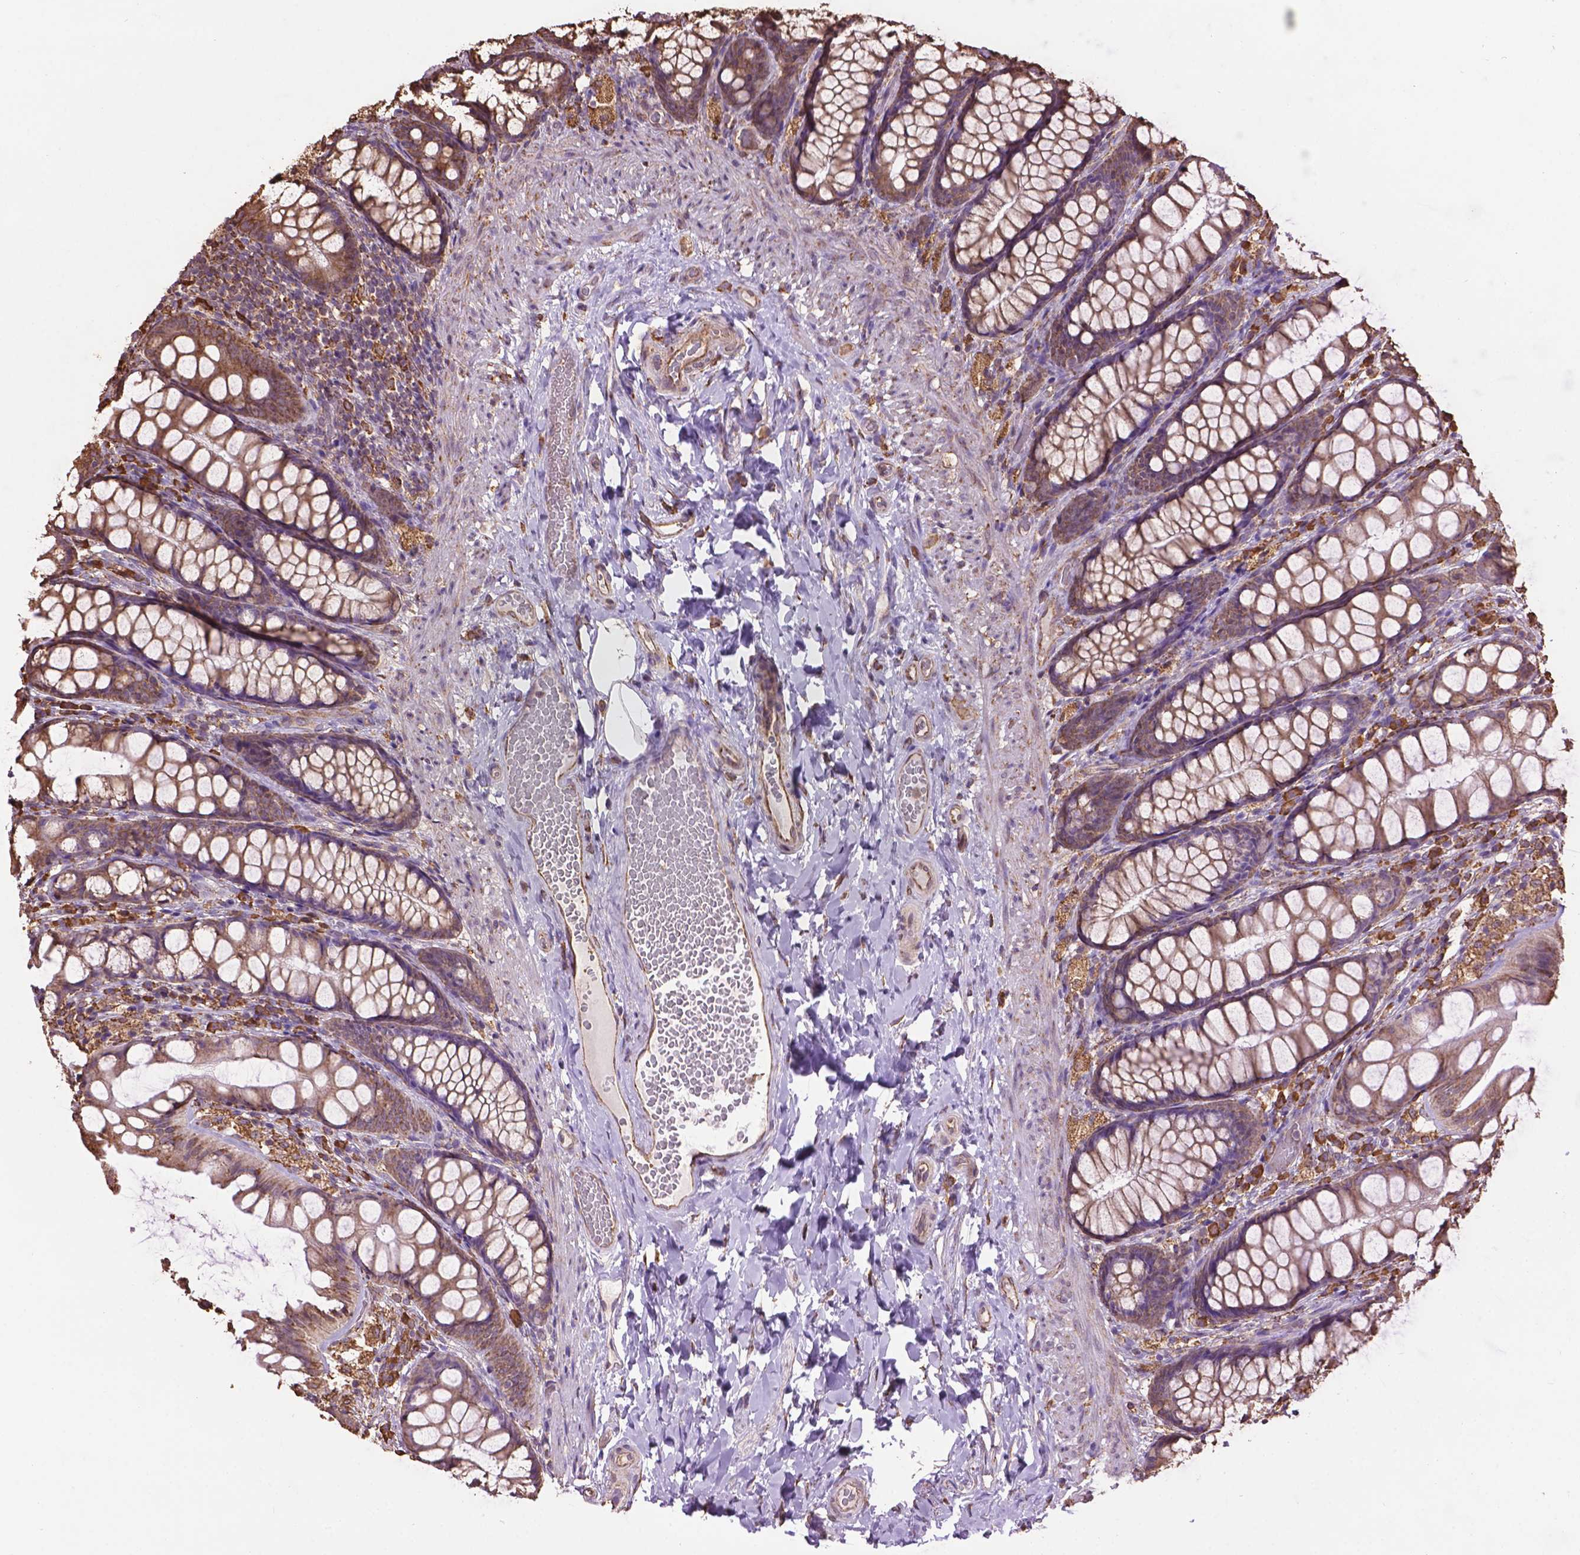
{"staining": {"intensity": "moderate", "quantity": ">75%", "location": "cytoplasmic/membranous"}, "tissue": "colon", "cell_type": "Endothelial cells", "image_type": "normal", "snomed": [{"axis": "morphology", "description": "Normal tissue, NOS"}, {"axis": "topography", "description": "Colon"}], "caption": "A photomicrograph of human colon stained for a protein shows moderate cytoplasmic/membranous brown staining in endothelial cells.", "gene": "PPP2R5E", "patient": {"sex": "male", "age": 47}}